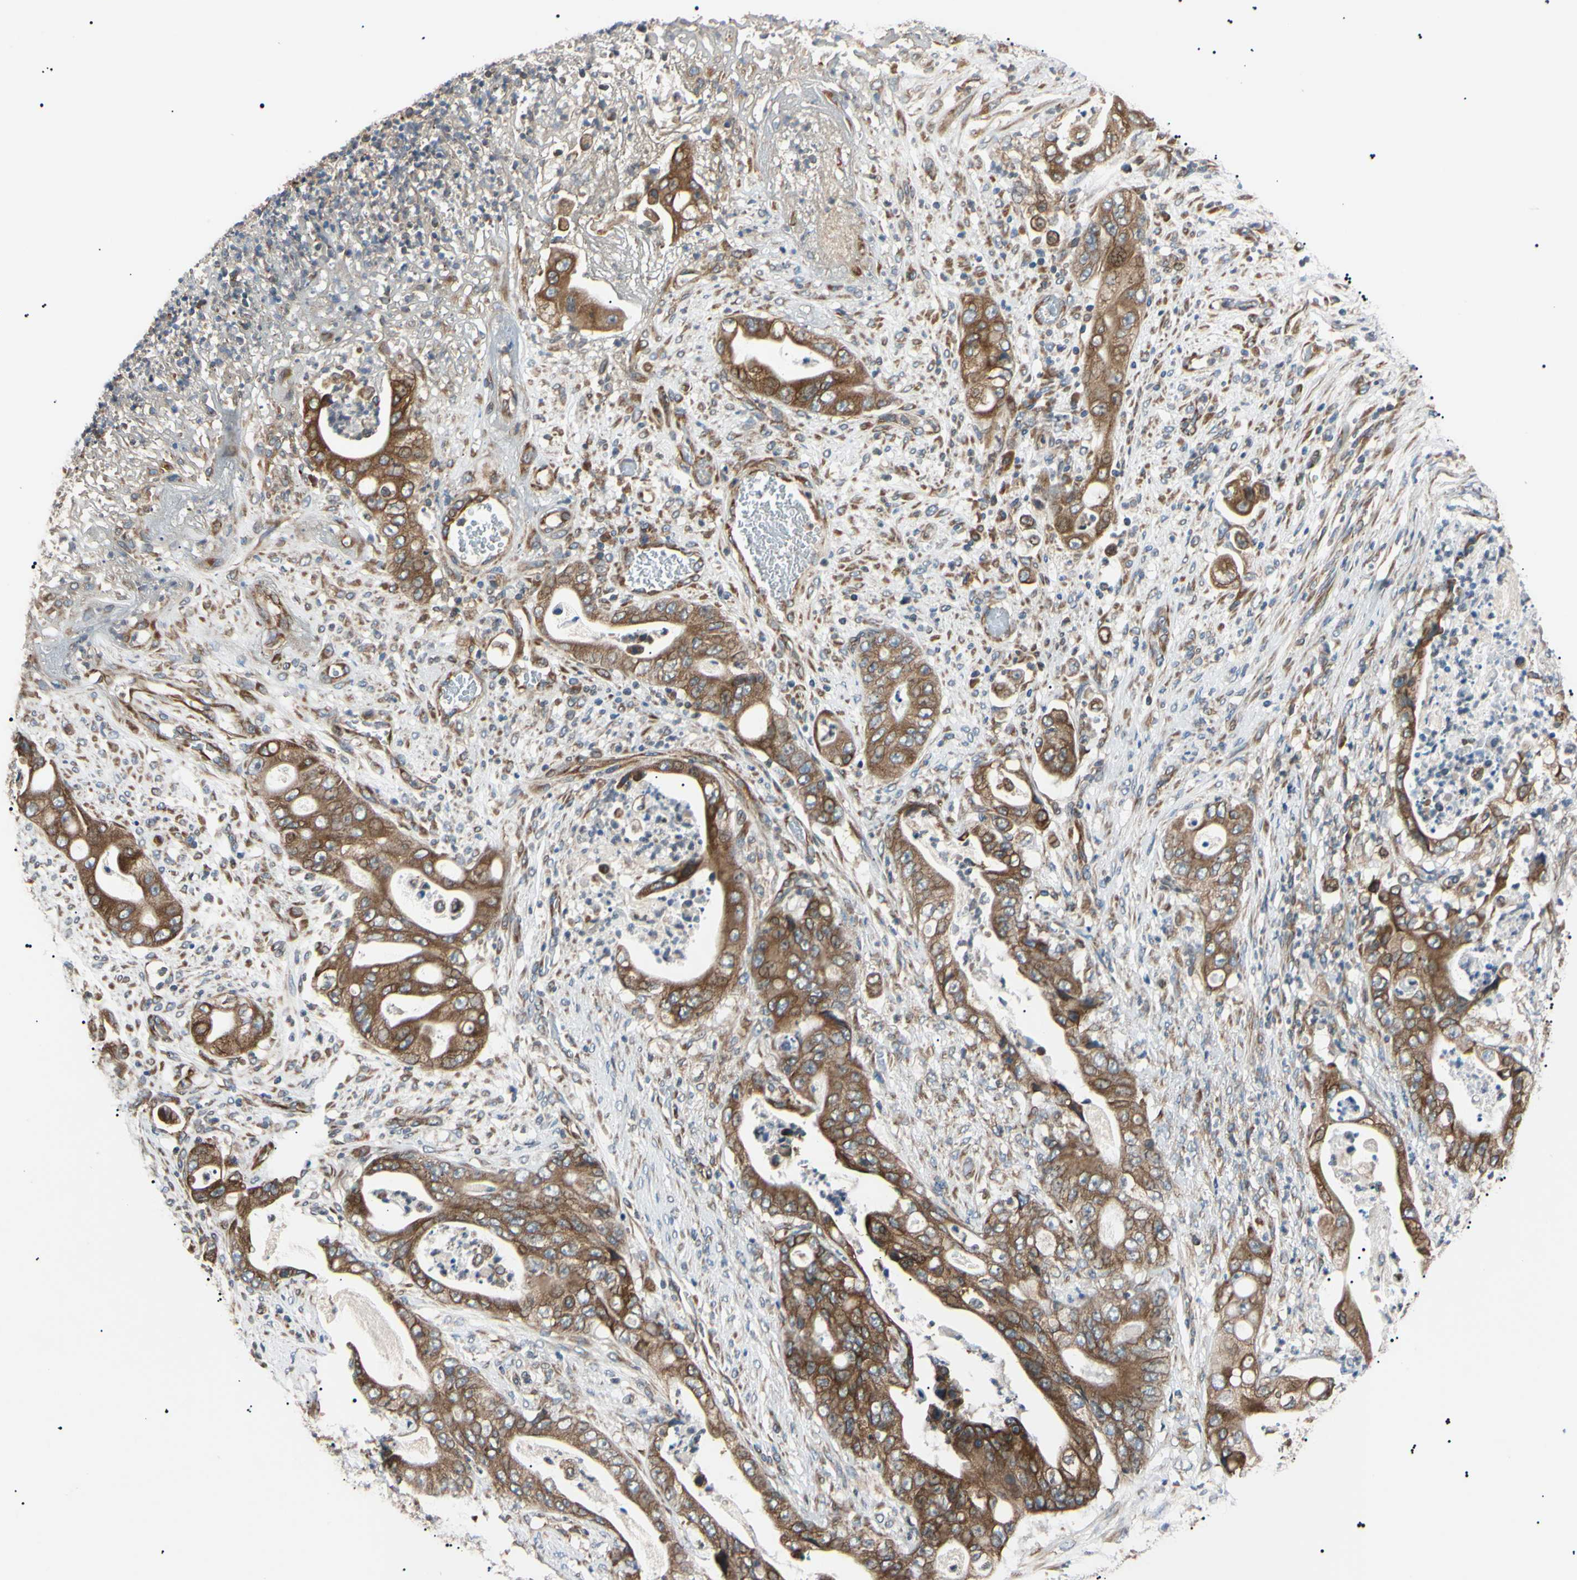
{"staining": {"intensity": "strong", "quantity": ">75%", "location": "cytoplasmic/membranous"}, "tissue": "stomach cancer", "cell_type": "Tumor cells", "image_type": "cancer", "snomed": [{"axis": "morphology", "description": "Adenocarcinoma, NOS"}, {"axis": "topography", "description": "Stomach"}], "caption": "Strong cytoplasmic/membranous protein staining is seen in approximately >75% of tumor cells in stomach cancer.", "gene": "VAPA", "patient": {"sex": "female", "age": 73}}